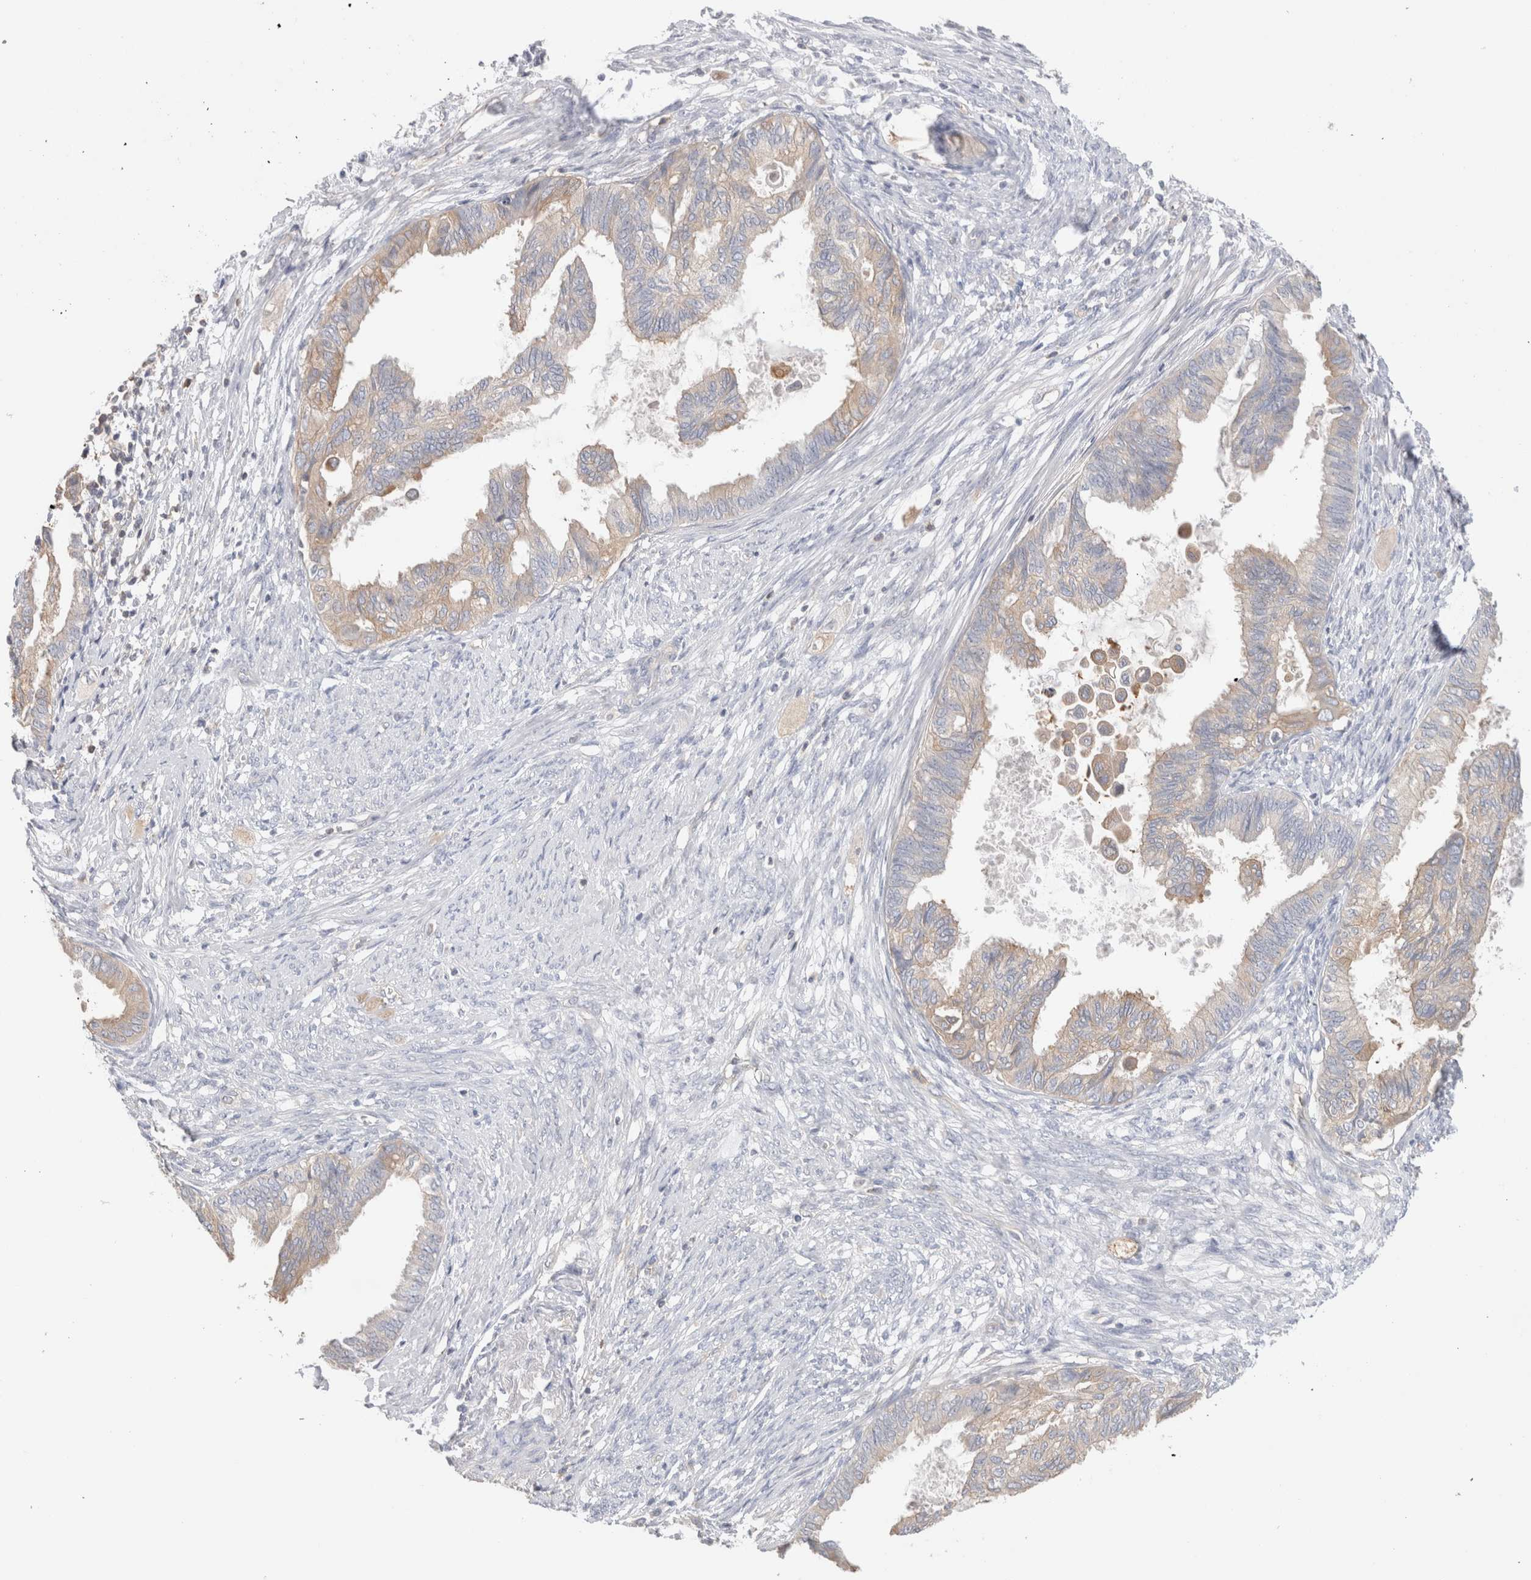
{"staining": {"intensity": "weak", "quantity": "<25%", "location": "cytoplasmic/membranous"}, "tissue": "cervical cancer", "cell_type": "Tumor cells", "image_type": "cancer", "snomed": [{"axis": "morphology", "description": "Normal tissue, NOS"}, {"axis": "morphology", "description": "Adenocarcinoma, NOS"}, {"axis": "topography", "description": "Cervix"}, {"axis": "topography", "description": "Endometrium"}], "caption": "A photomicrograph of cervical adenocarcinoma stained for a protein reveals no brown staining in tumor cells.", "gene": "CAPN2", "patient": {"sex": "female", "age": 86}}